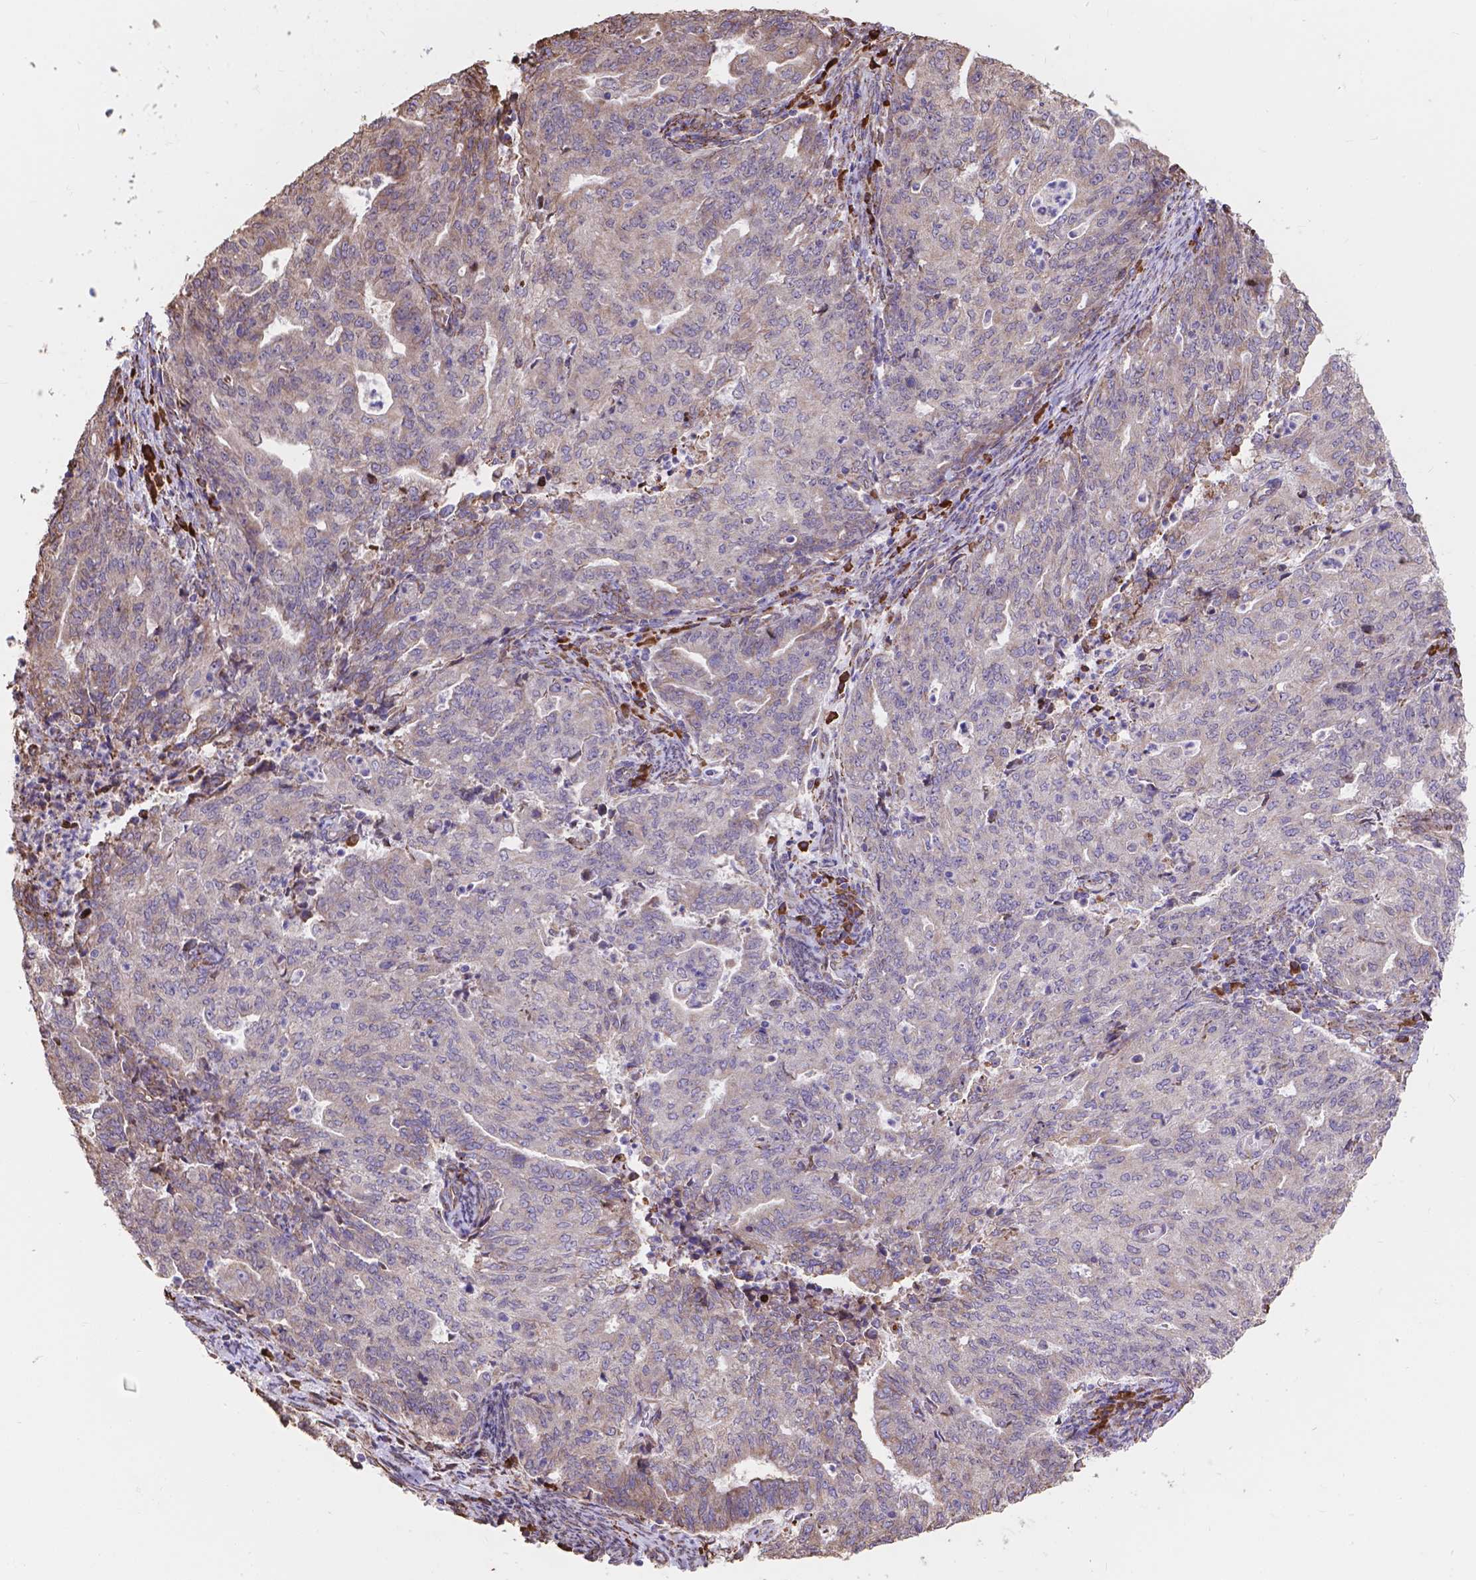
{"staining": {"intensity": "negative", "quantity": "none", "location": "none"}, "tissue": "endometrial cancer", "cell_type": "Tumor cells", "image_type": "cancer", "snomed": [{"axis": "morphology", "description": "Adenocarcinoma, NOS"}, {"axis": "topography", "description": "Endometrium"}], "caption": "Human endometrial adenocarcinoma stained for a protein using immunohistochemistry (IHC) demonstrates no expression in tumor cells.", "gene": "IPO11", "patient": {"sex": "female", "age": 82}}